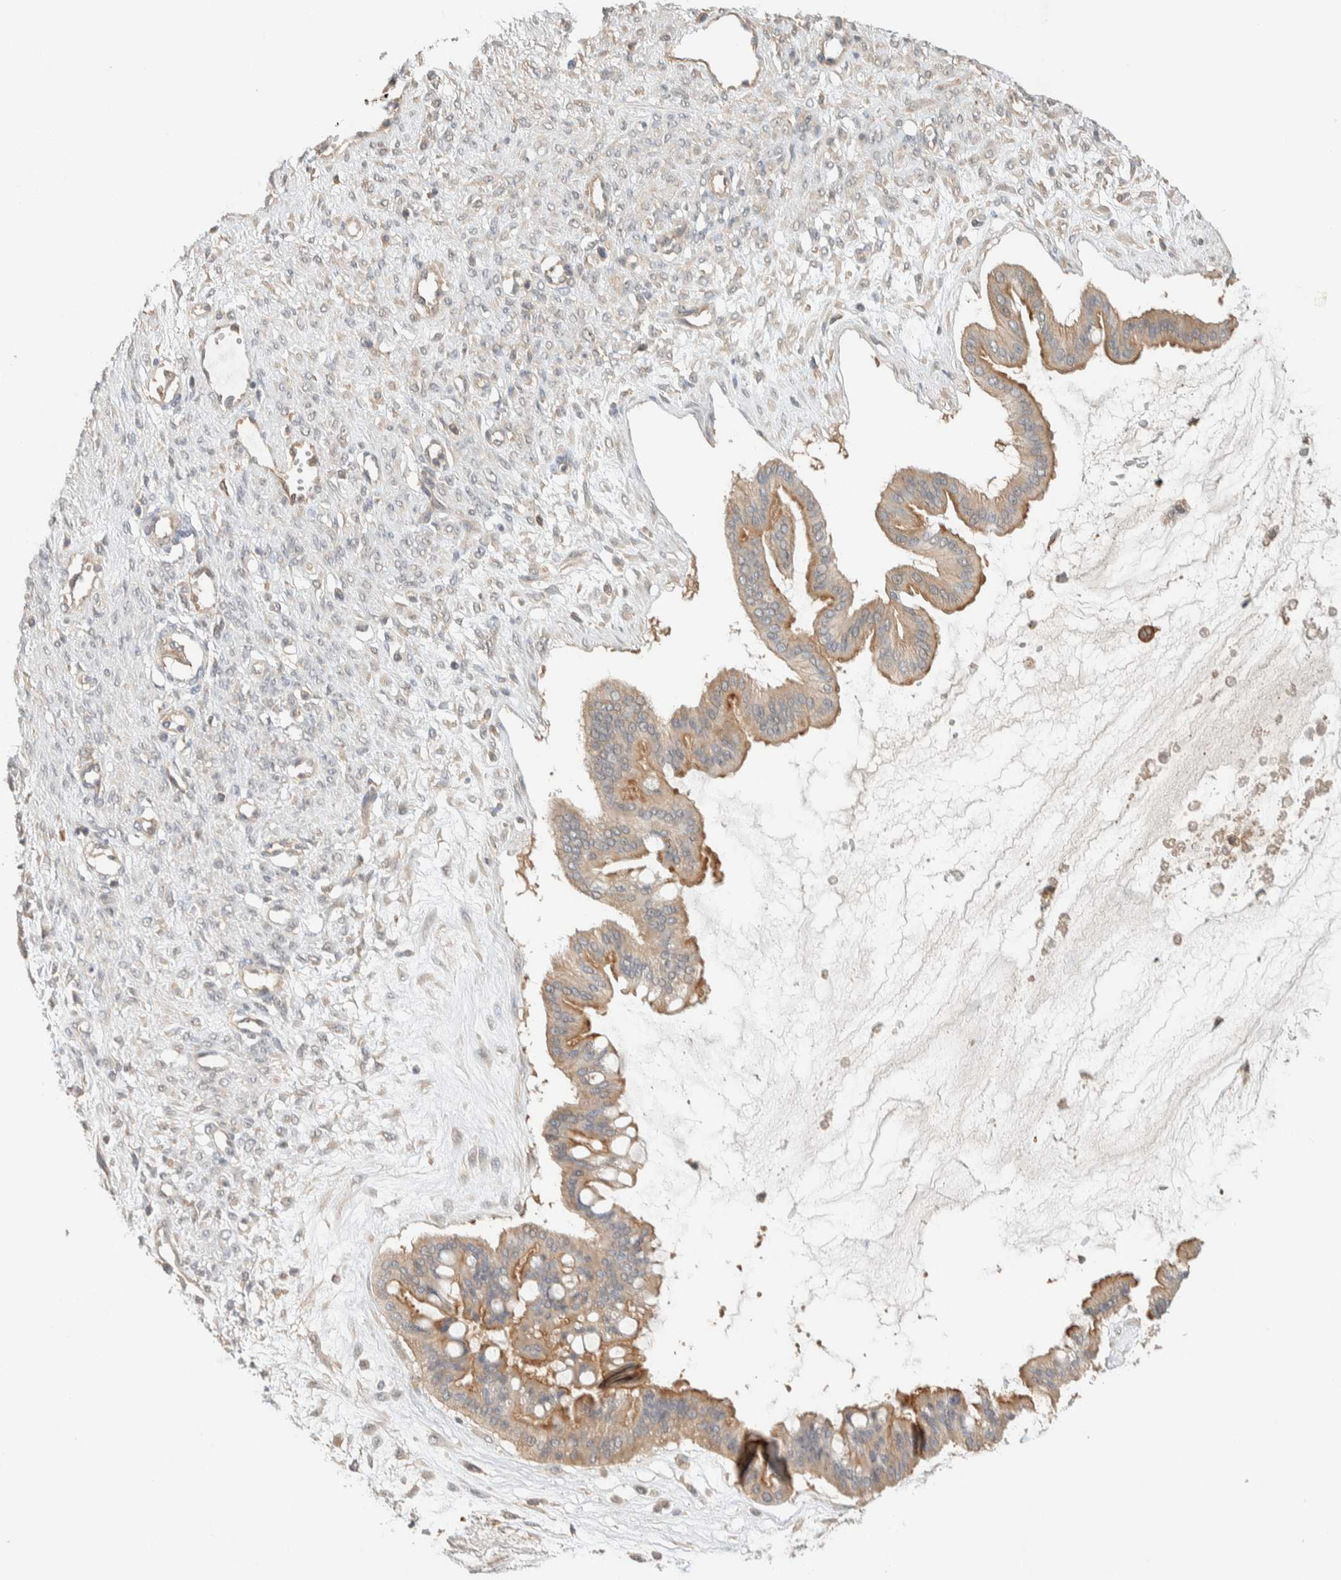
{"staining": {"intensity": "moderate", "quantity": "25%-75%", "location": "cytoplasmic/membranous"}, "tissue": "ovarian cancer", "cell_type": "Tumor cells", "image_type": "cancer", "snomed": [{"axis": "morphology", "description": "Cystadenocarcinoma, mucinous, NOS"}, {"axis": "topography", "description": "Ovary"}], "caption": "Tumor cells show medium levels of moderate cytoplasmic/membranous staining in approximately 25%-75% of cells in ovarian mucinous cystadenocarcinoma.", "gene": "RAB11FIP1", "patient": {"sex": "female", "age": 73}}